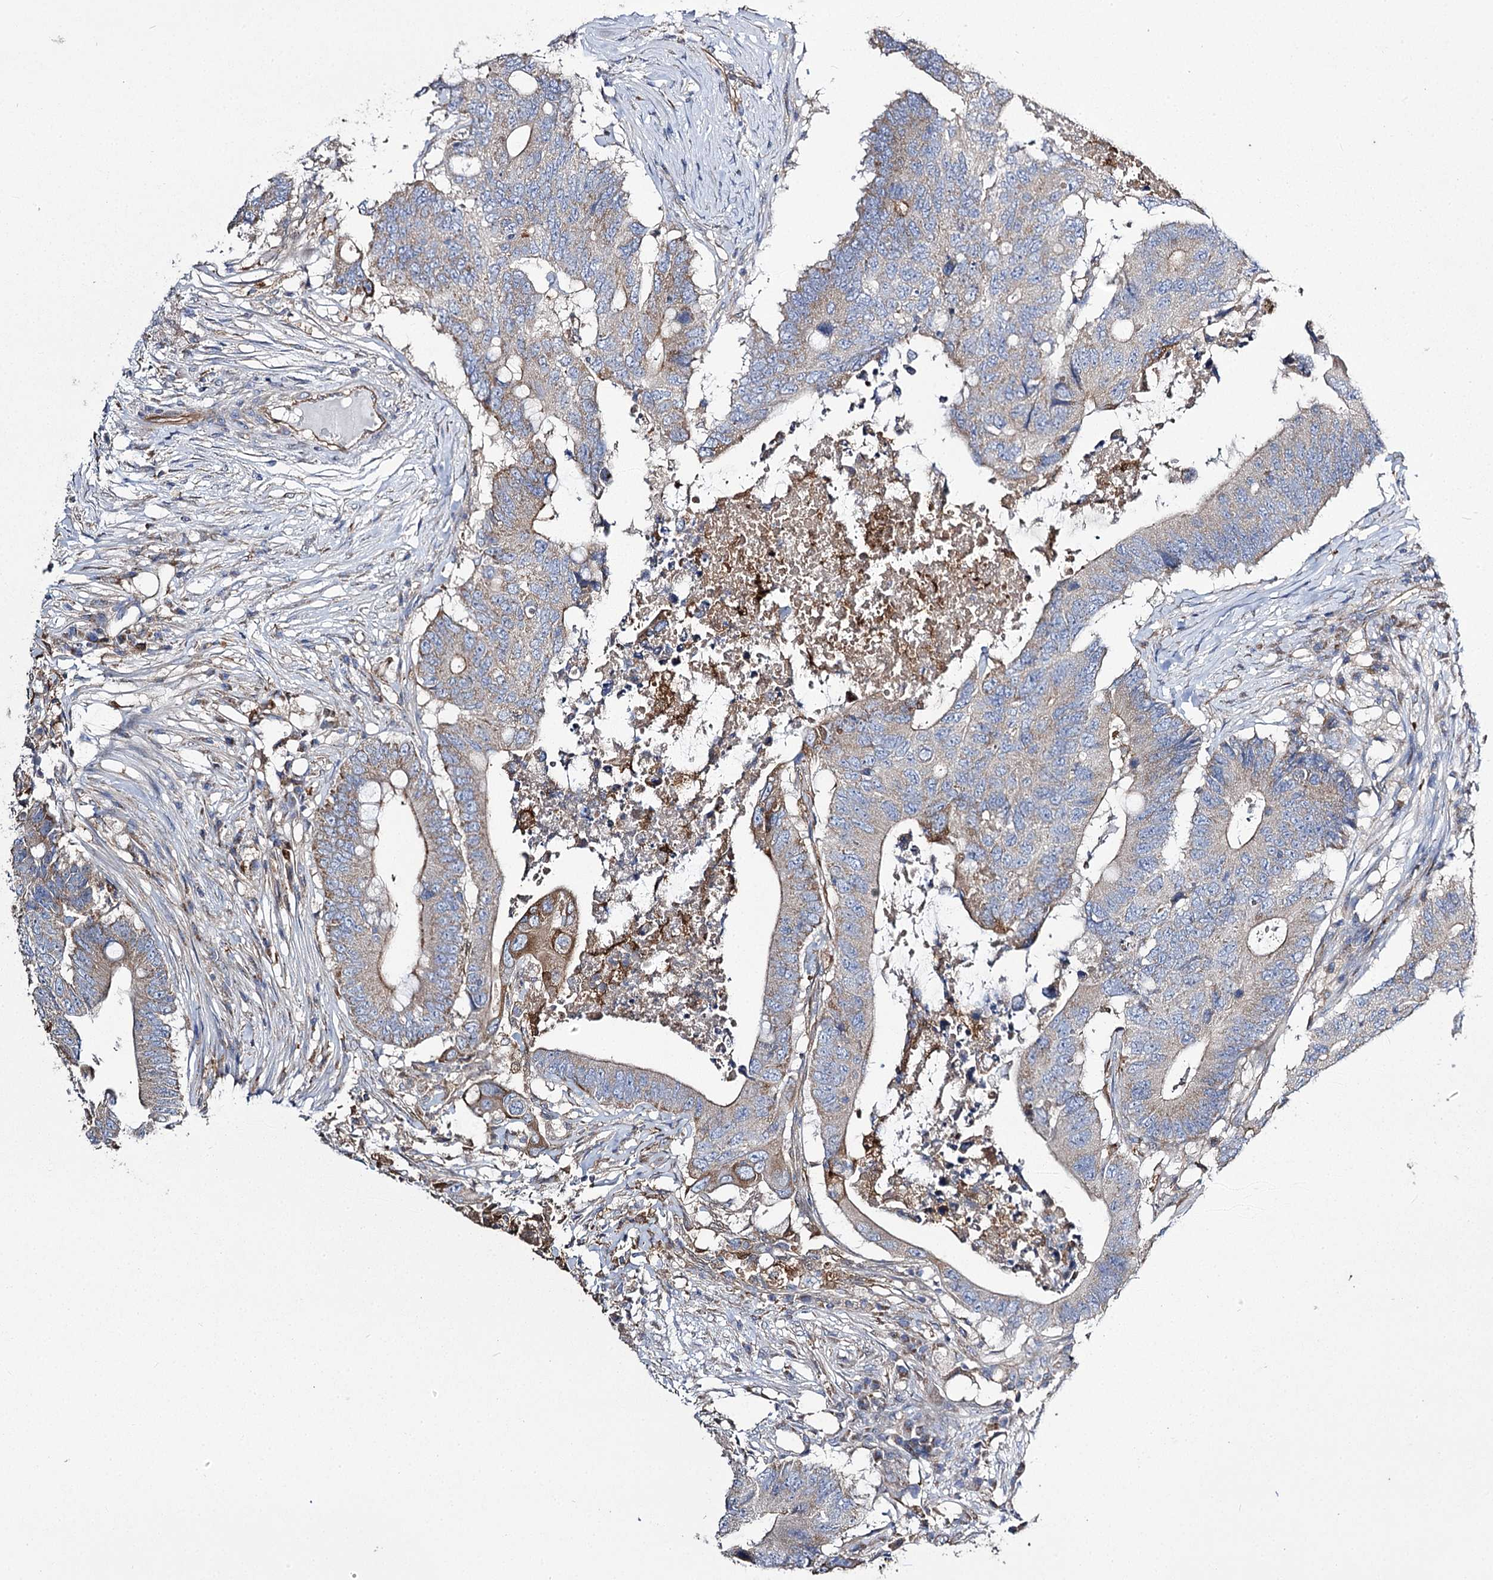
{"staining": {"intensity": "weak", "quantity": "25%-75%", "location": "cytoplasmic/membranous"}, "tissue": "colorectal cancer", "cell_type": "Tumor cells", "image_type": "cancer", "snomed": [{"axis": "morphology", "description": "Adenocarcinoma, NOS"}, {"axis": "topography", "description": "Colon"}], "caption": "Immunohistochemical staining of human colorectal cancer (adenocarcinoma) reveals weak cytoplasmic/membranous protein positivity in about 25%-75% of tumor cells.", "gene": "RMDN2", "patient": {"sex": "male", "age": 71}}